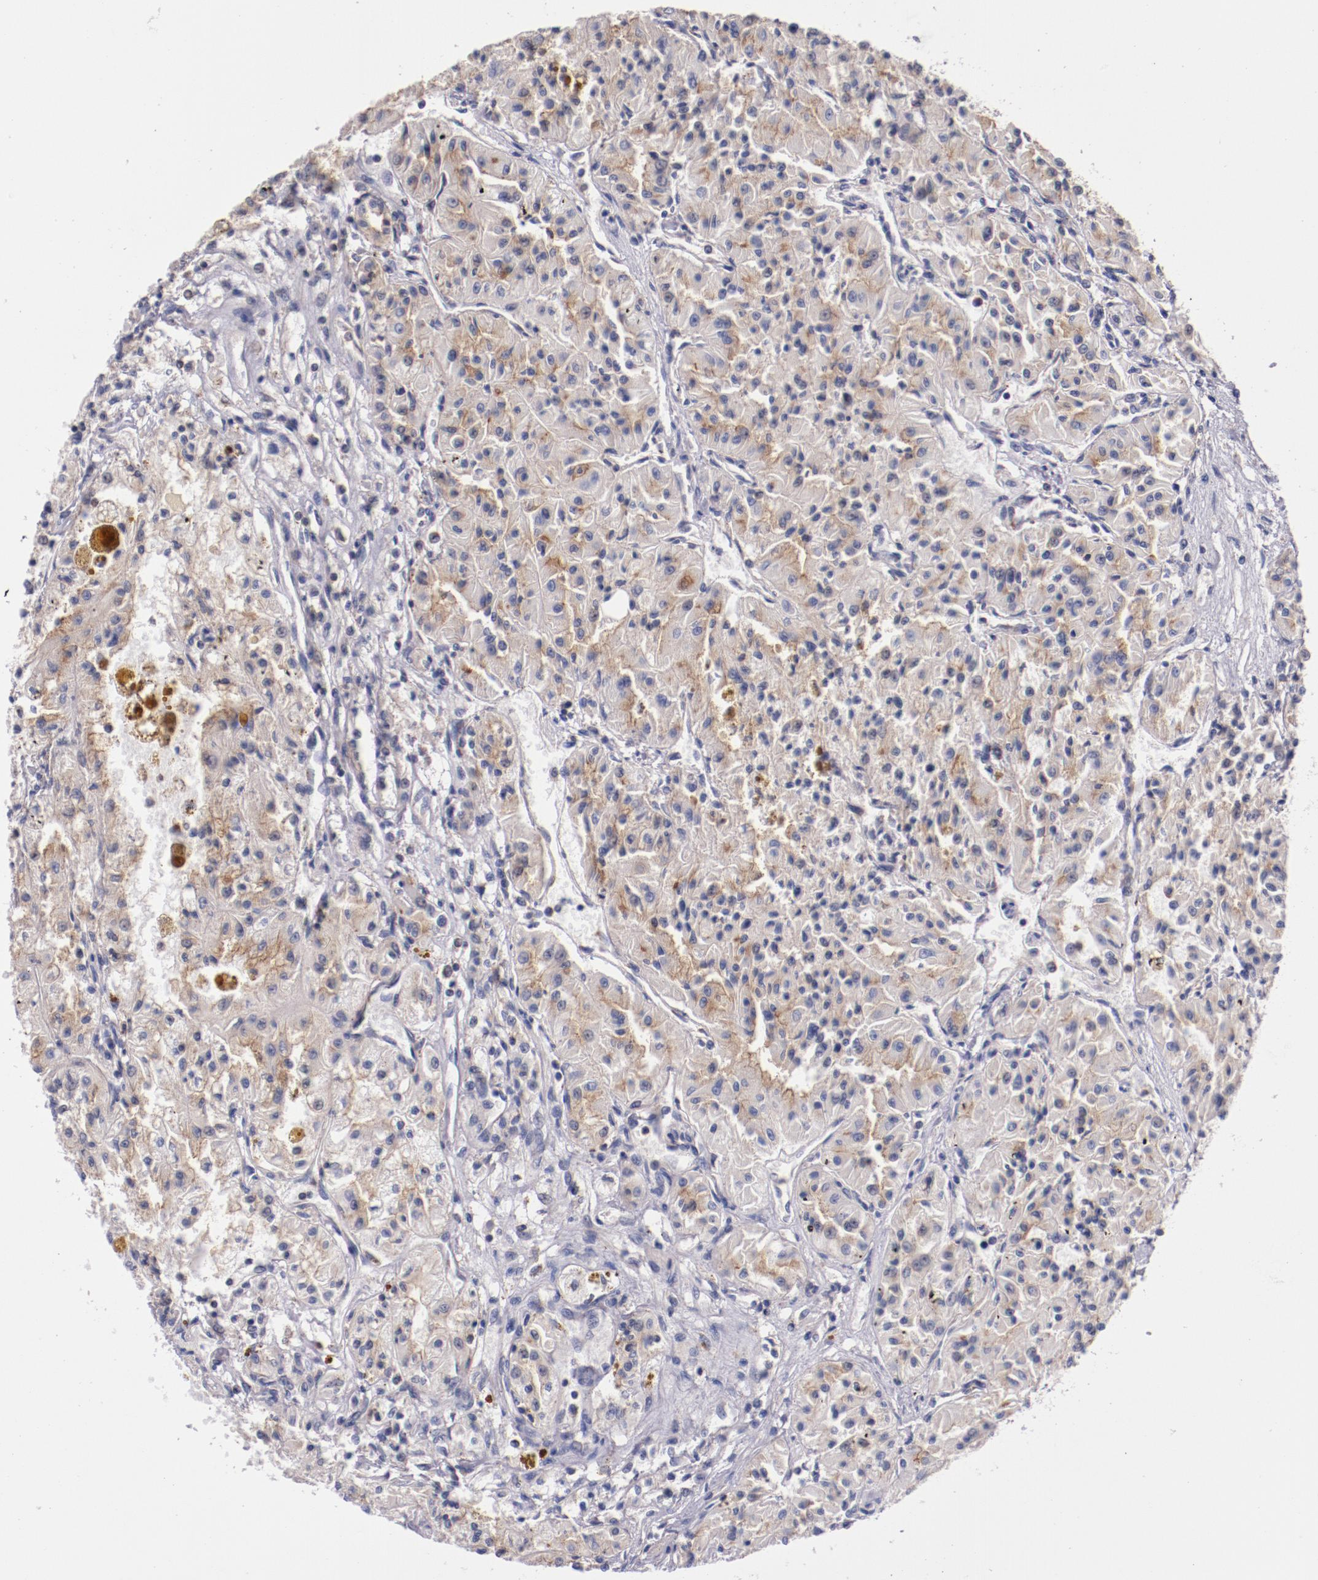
{"staining": {"intensity": "weak", "quantity": ">75%", "location": "cytoplasmic/membranous"}, "tissue": "renal cancer", "cell_type": "Tumor cells", "image_type": "cancer", "snomed": [{"axis": "morphology", "description": "Adenocarcinoma, NOS"}, {"axis": "topography", "description": "Kidney"}], "caption": "About >75% of tumor cells in renal adenocarcinoma display weak cytoplasmic/membranous protein staining as visualized by brown immunohistochemical staining.", "gene": "SYP", "patient": {"sex": "male", "age": 78}}